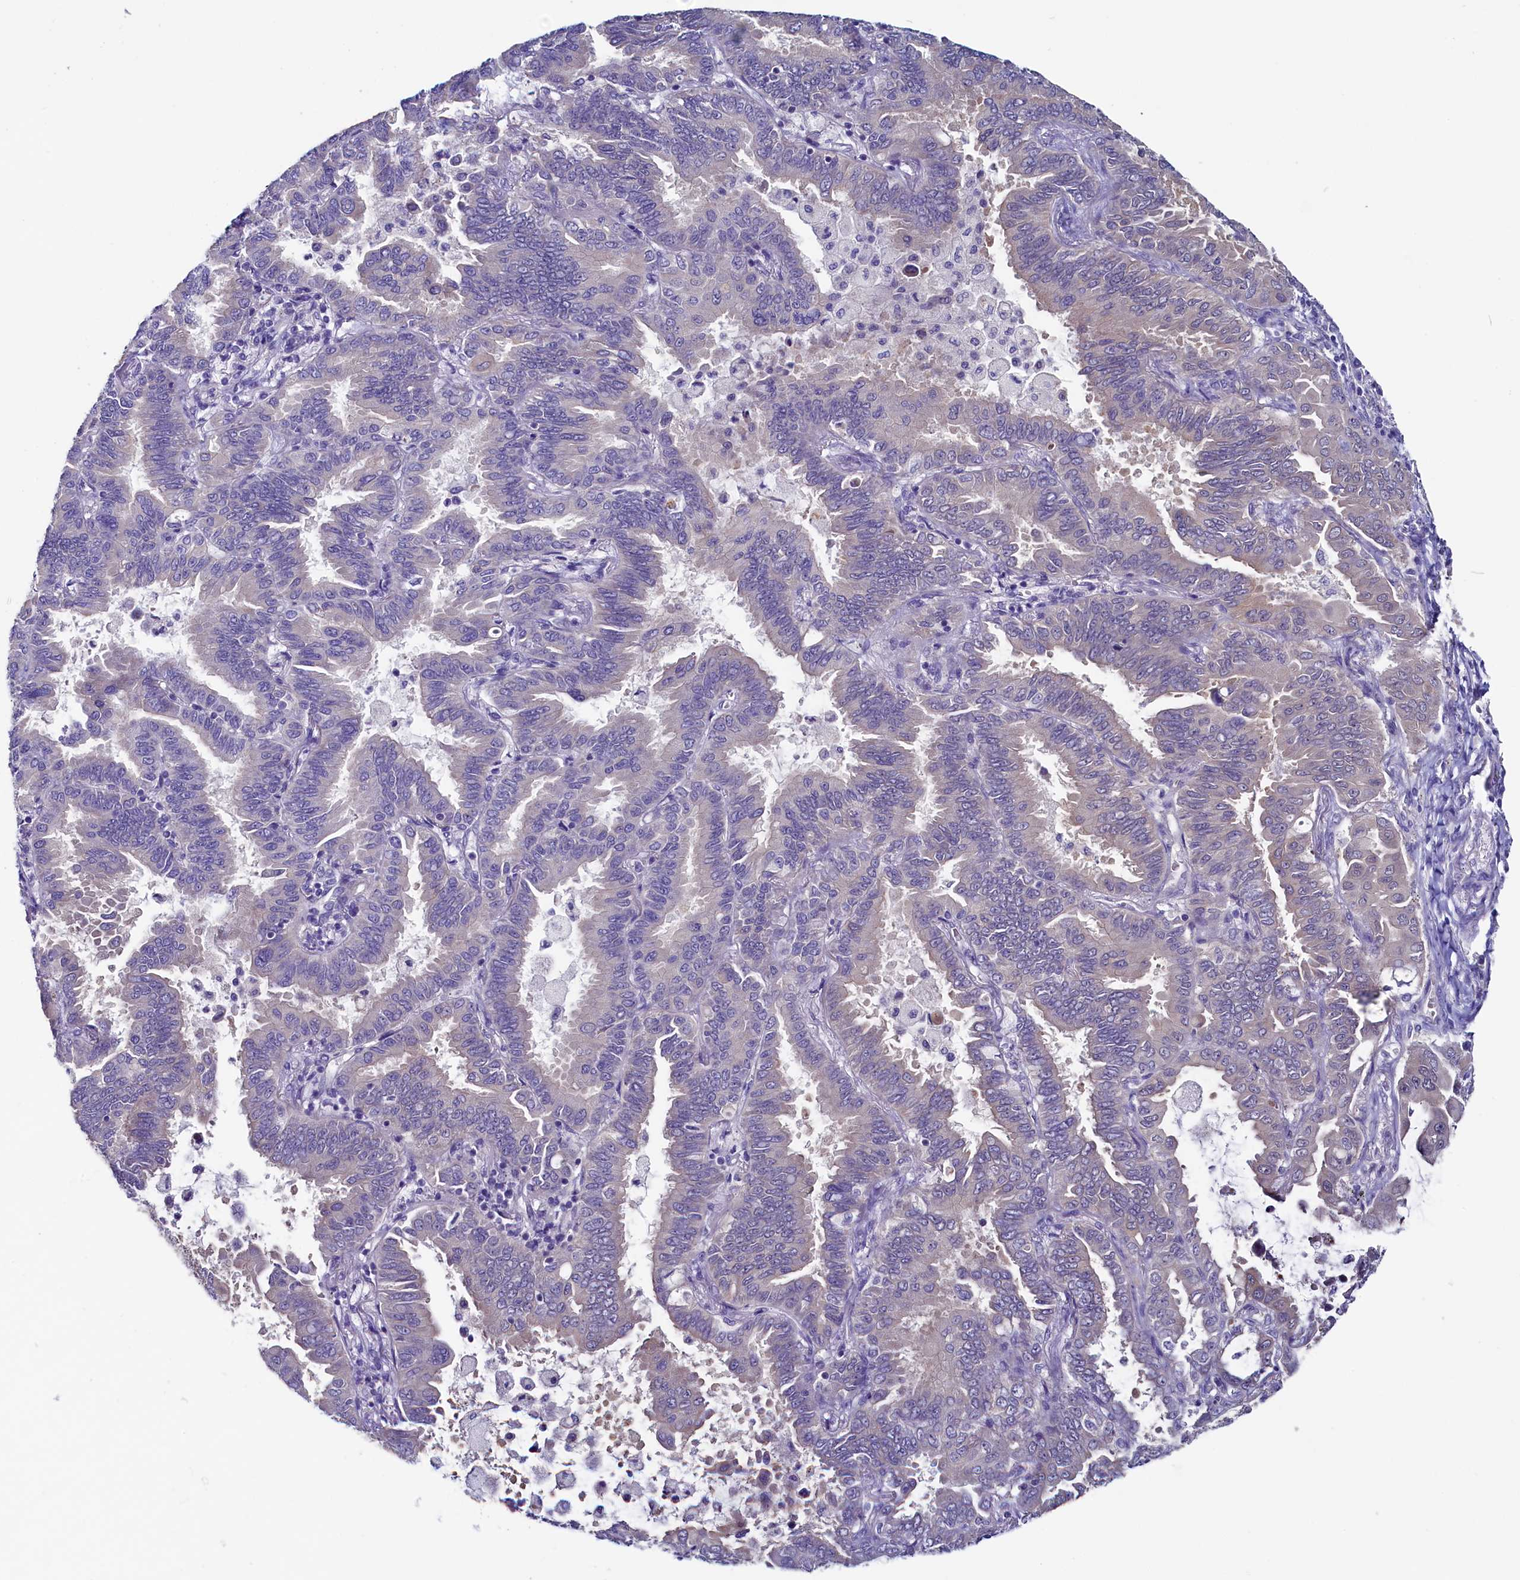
{"staining": {"intensity": "weak", "quantity": "25%-75%", "location": "cytoplasmic/membranous"}, "tissue": "lung cancer", "cell_type": "Tumor cells", "image_type": "cancer", "snomed": [{"axis": "morphology", "description": "Adenocarcinoma, NOS"}, {"axis": "topography", "description": "Lung"}], "caption": "Weak cytoplasmic/membranous protein staining is seen in about 25%-75% of tumor cells in lung cancer.", "gene": "CIAPIN1", "patient": {"sex": "male", "age": 64}}